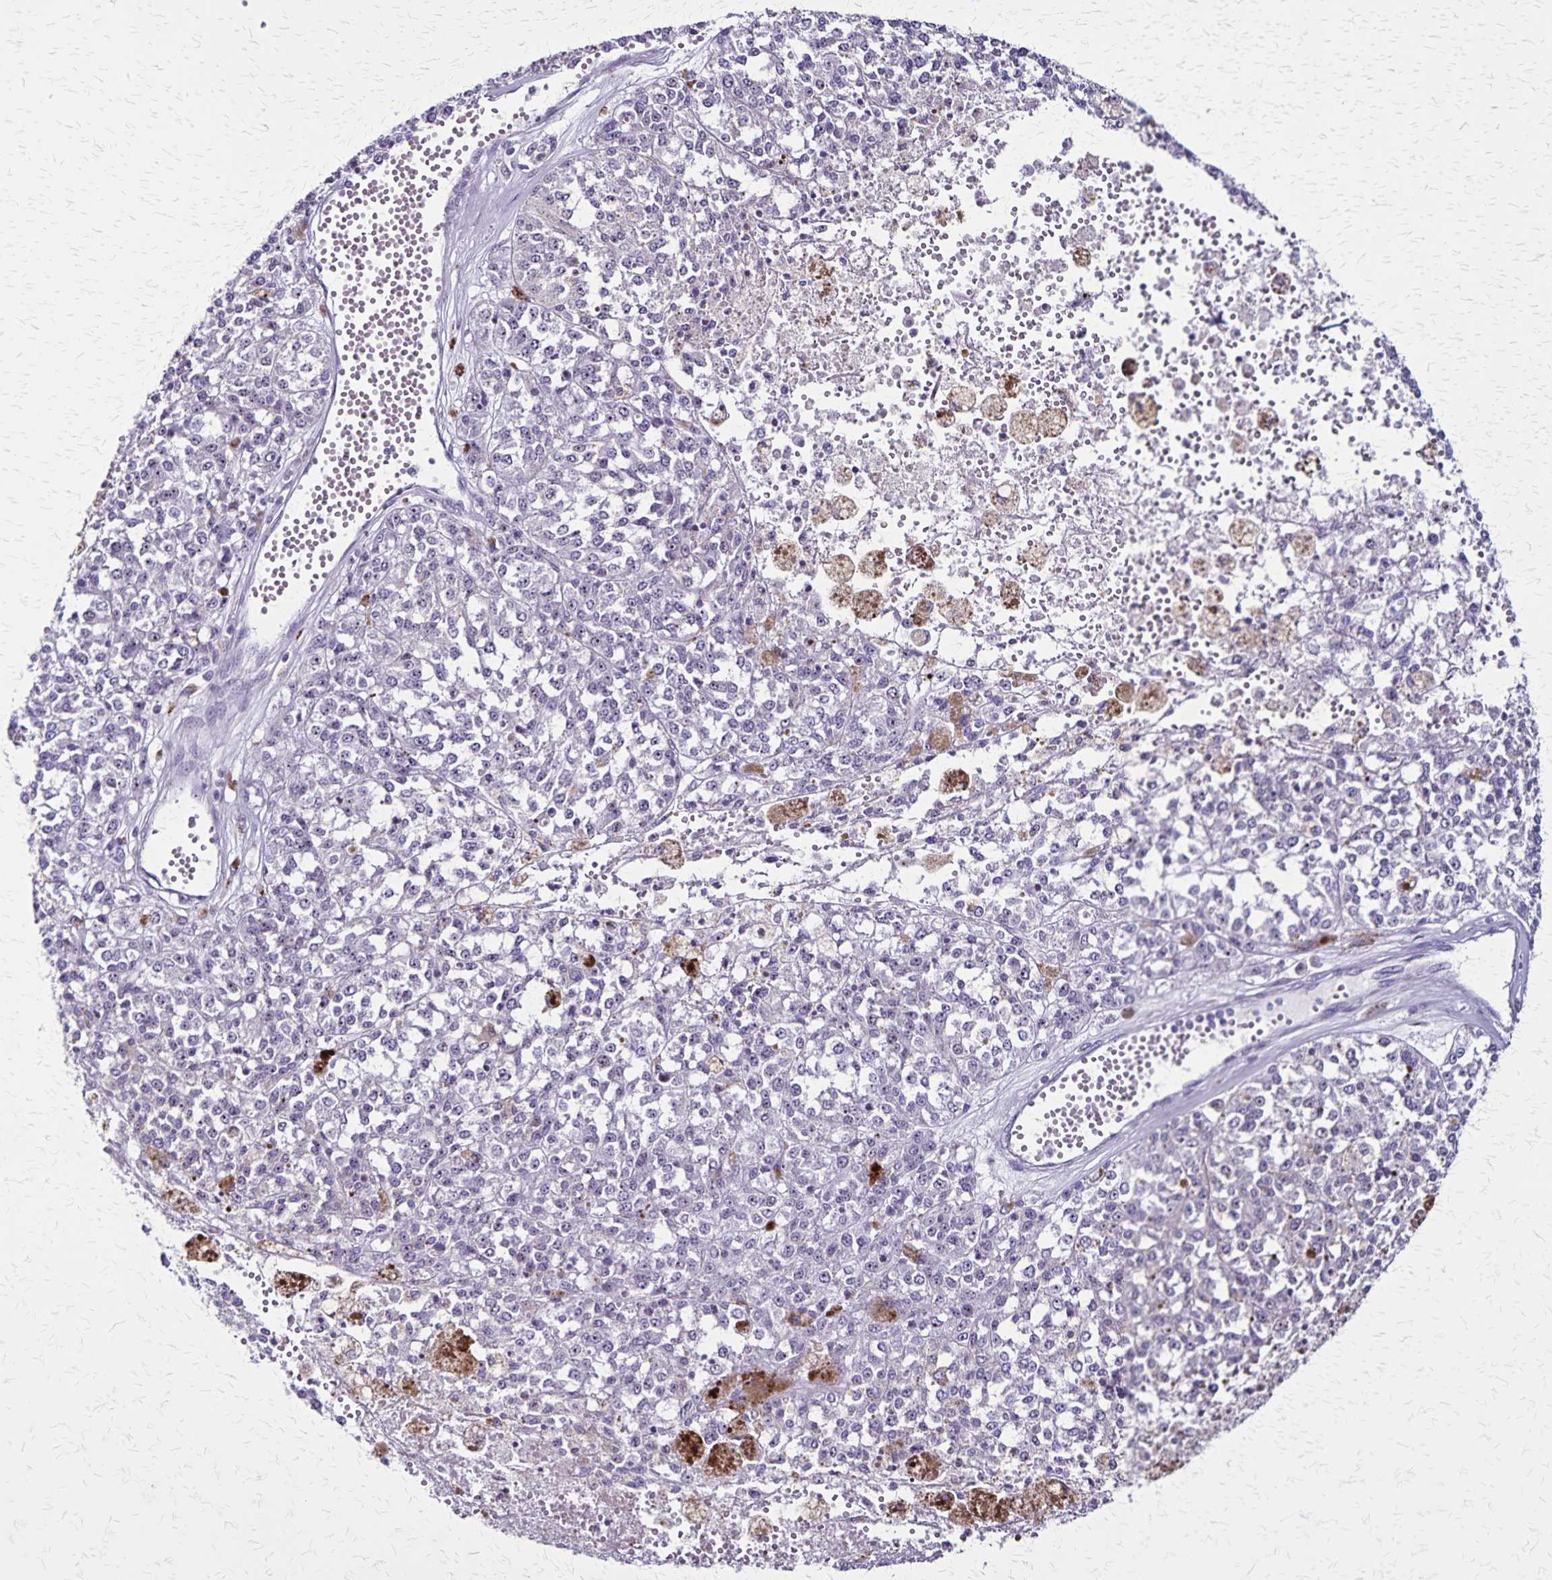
{"staining": {"intensity": "negative", "quantity": "none", "location": "none"}, "tissue": "melanoma", "cell_type": "Tumor cells", "image_type": "cancer", "snomed": [{"axis": "morphology", "description": "Malignant melanoma, Metastatic site"}, {"axis": "topography", "description": "Lymph node"}], "caption": "Tumor cells show no significant positivity in melanoma. (DAB (3,3'-diaminobenzidine) immunohistochemistry visualized using brightfield microscopy, high magnification).", "gene": "OR51B5", "patient": {"sex": "female", "age": 64}}